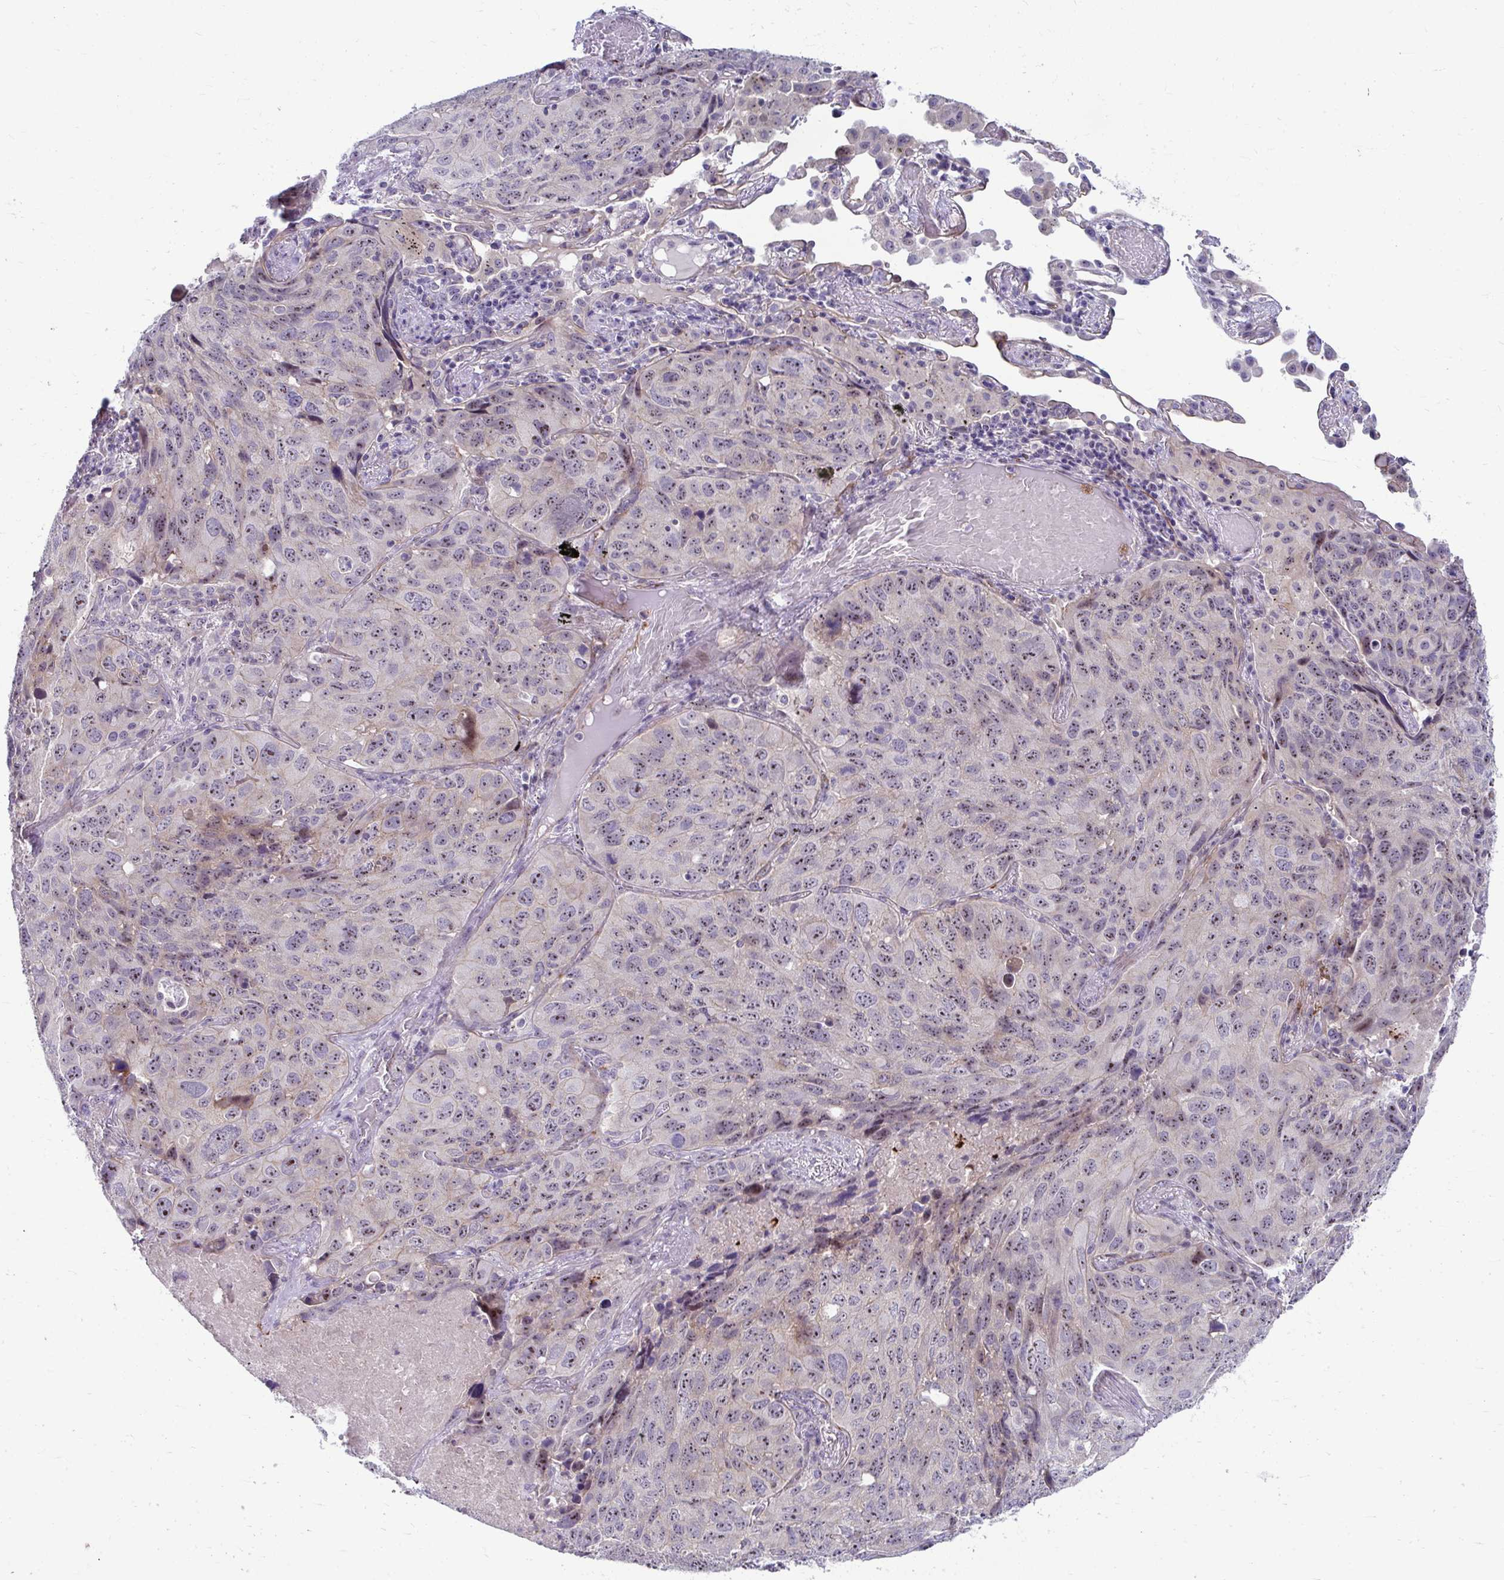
{"staining": {"intensity": "moderate", "quantity": "25%-75%", "location": "nuclear"}, "tissue": "lung cancer", "cell_type": "Tumor cells", "image_type": "cancer", "snomed": [{"axis": "morphology", "description": "Squamous cell carcinoma, NOS"}, {"axis": "topography", "description": "Lung"}], "caption": "This histopathology image displays IHC staining of human lung cancer, with medium moderate nuclear positivity in approximately 25%-75% of tumor cells.", "gene": "MUS81", "patient": {"sex": "male", "age": 60}}